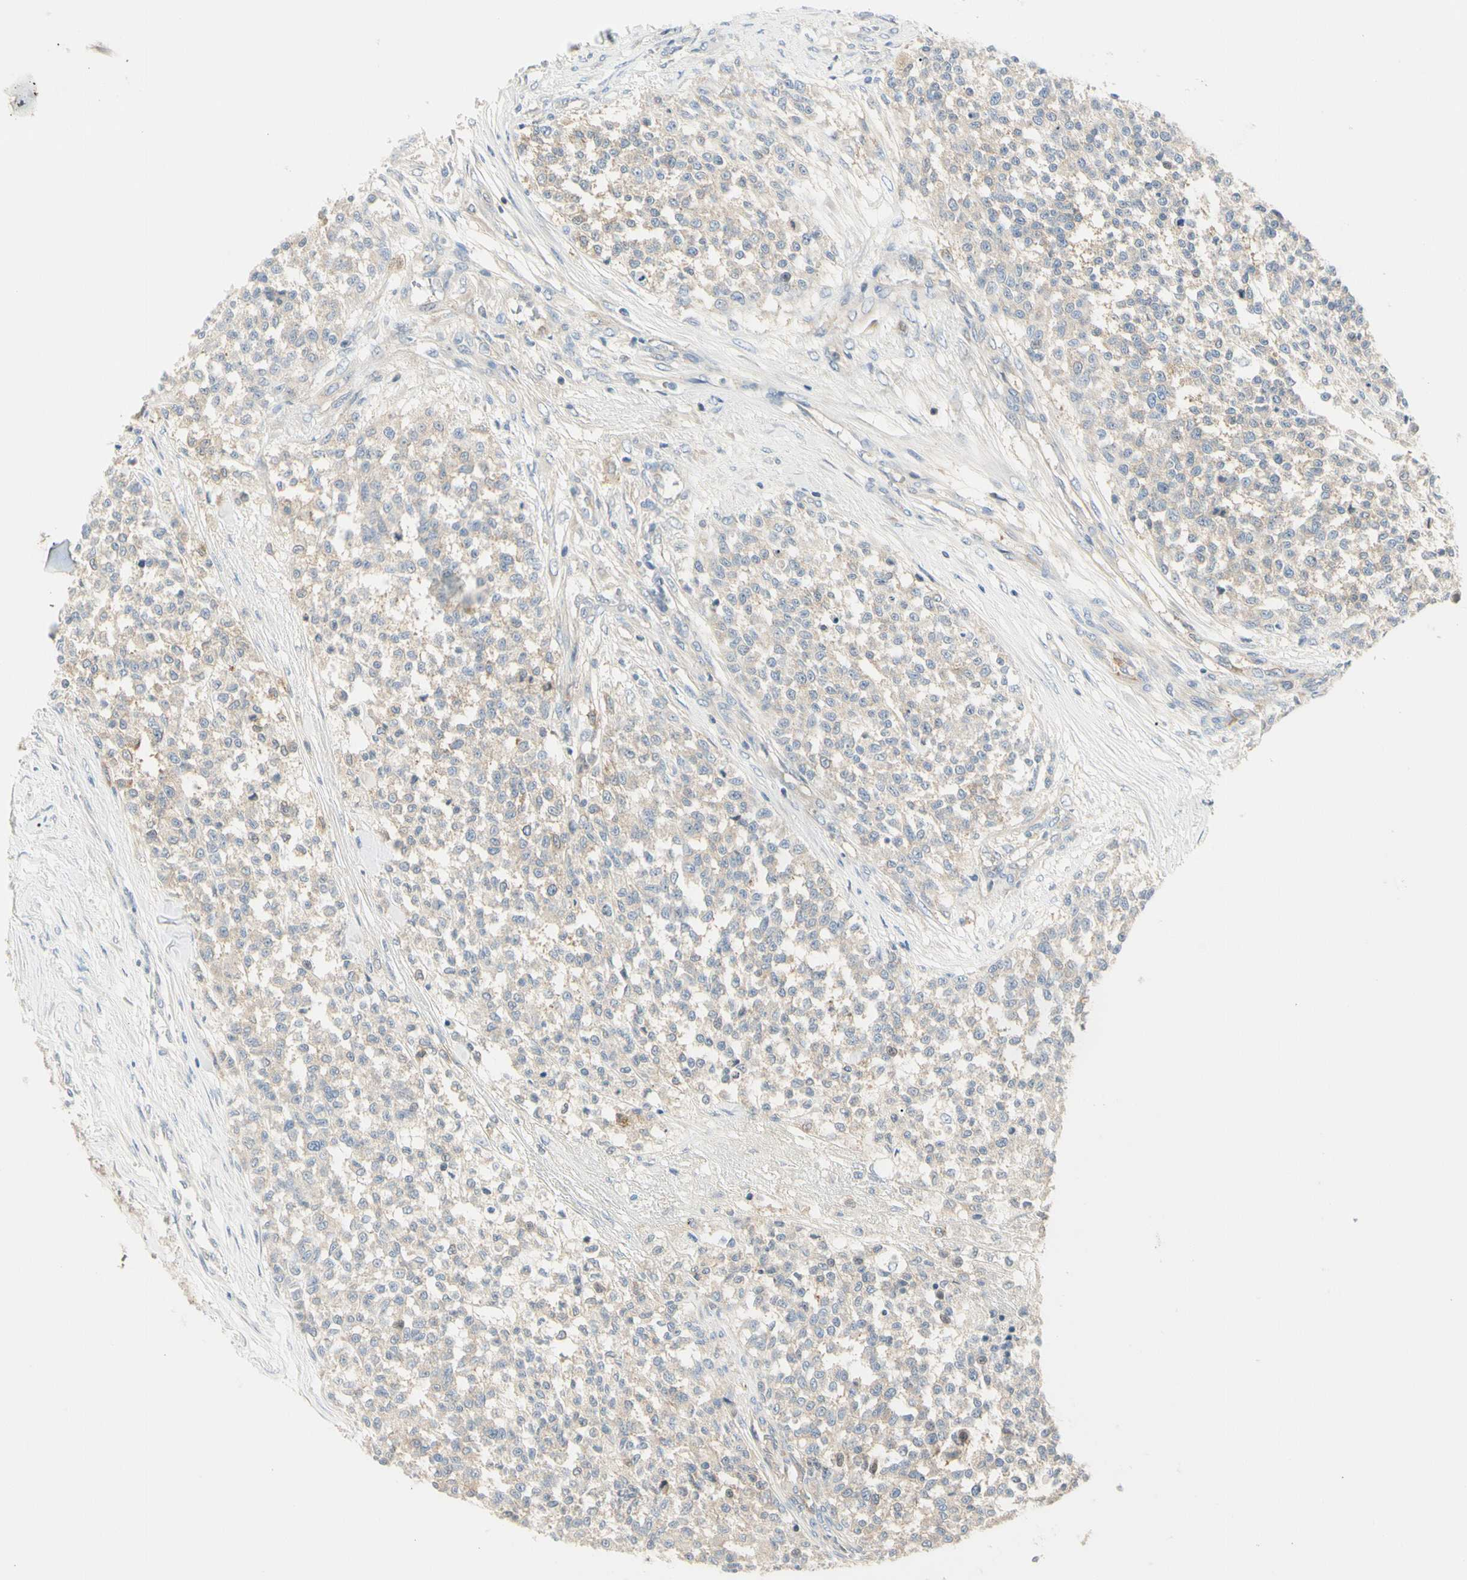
{"staining": {"intensity": "weak", "quantity": ">75%", "location": "cytoplasmic/membranous"}, "tissue": "testis cancer", "cell_type": "Tumor cells", "image_type": "cancer", "snomed": [{"axis": "morphology", "description": "Seminoma, NOS"}, {"axis": "topography", "description": "Testis"}], "caption": "Immunohistochemical staining of testis seminoma shows weak cytoplasmic/membranous protein expression in about >75% of tumor cells.", "gene": "NFKB2", "patient": {"sex": "male", "age": 59}}